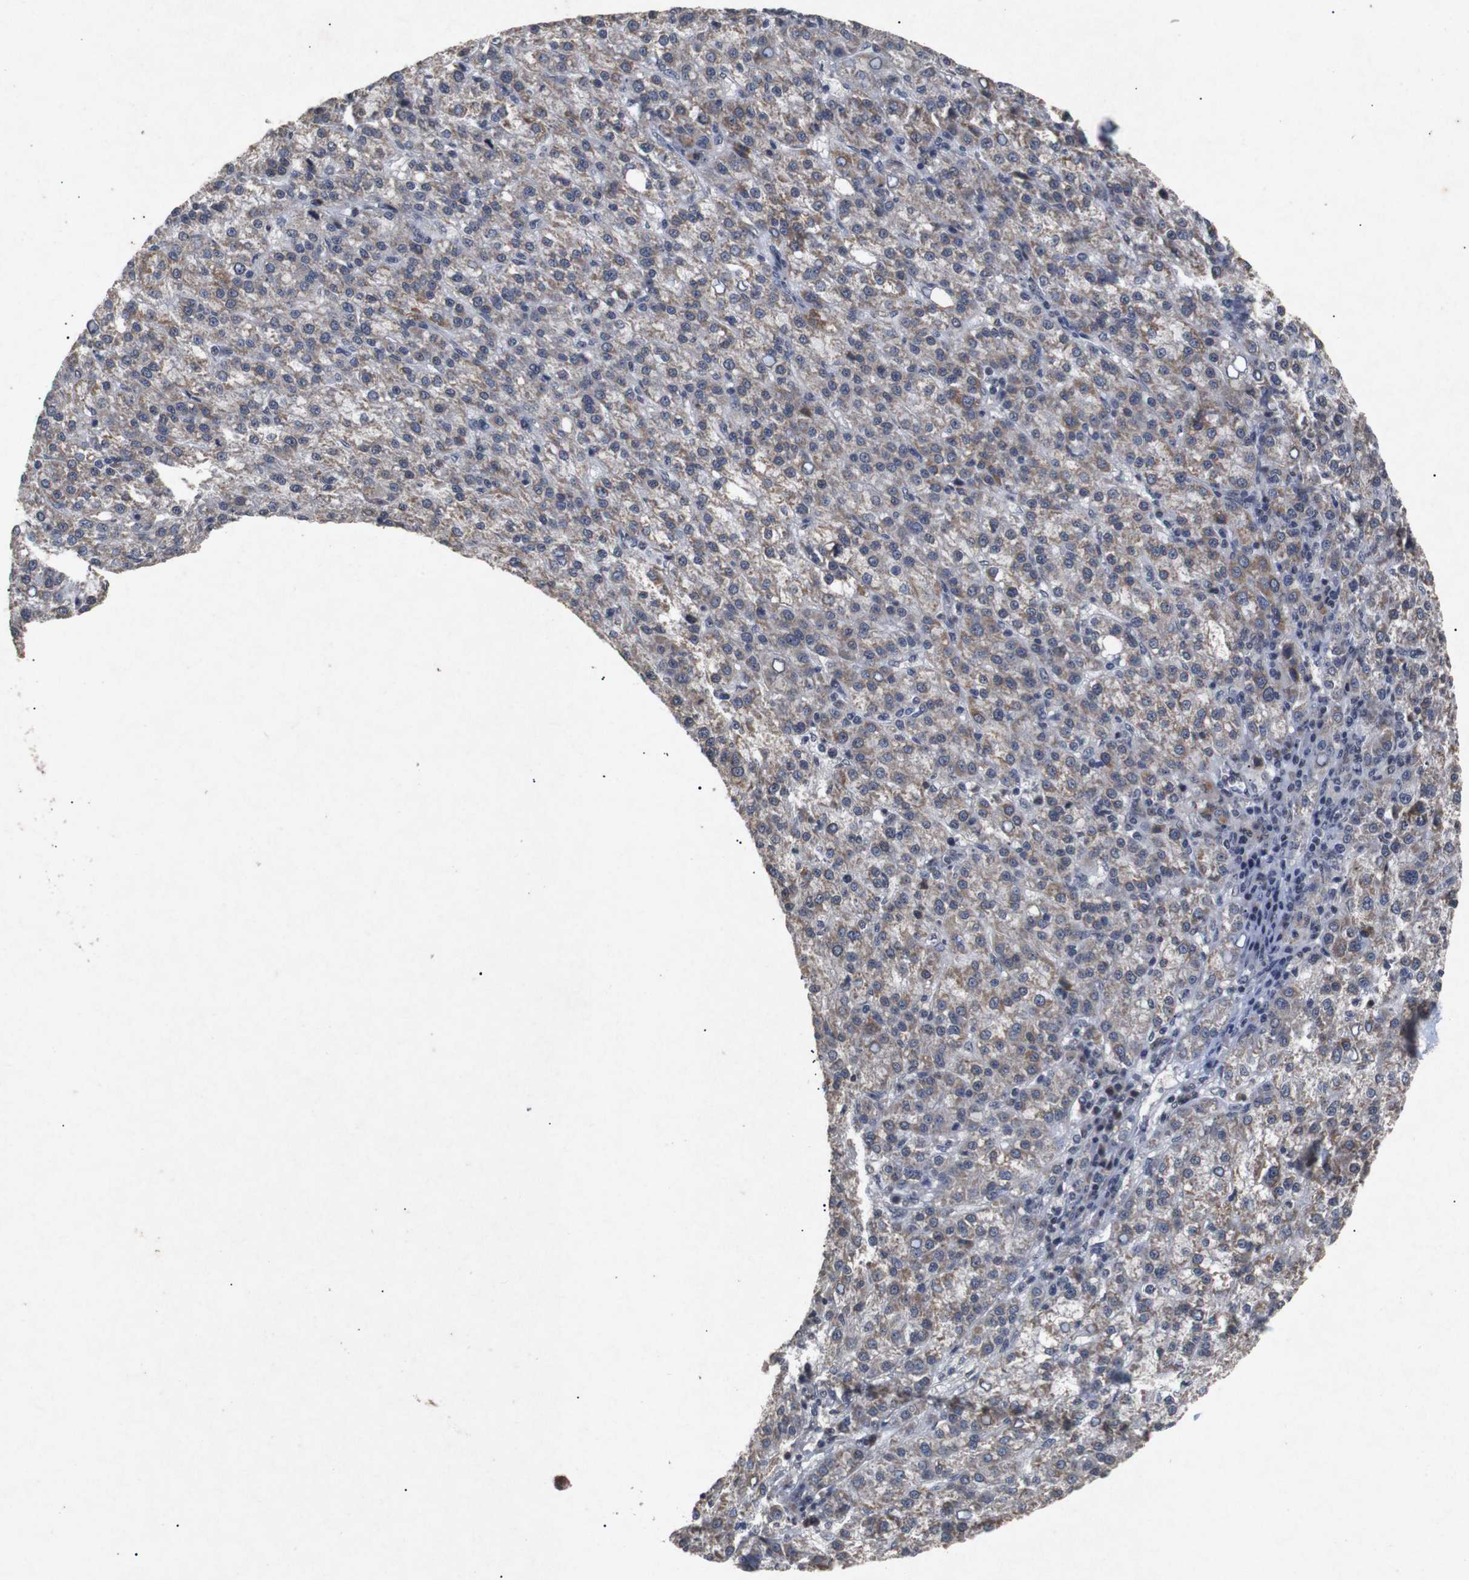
{"staining": {"intensity": "moderate", "quantity": "25%-75%", "location": "cytoplasmic/membranous"}, "tissue": "liver cancer", "cell_type": "Tumor cells", "image_type": "cancer", "snomed": [{"axis": "morphology", "description": "Carcinoma, Hepatocellular, NOS"}, {"axis": "topography", "description": "Liver"}], "caption": "This is an image of immunohistochemistry staining of liver cancer, which shows moderate positivity in the cytoplasmic/membranous of tumor cells.", "gene": "PARN", "patient": {"sex": "female", "age": 58}}